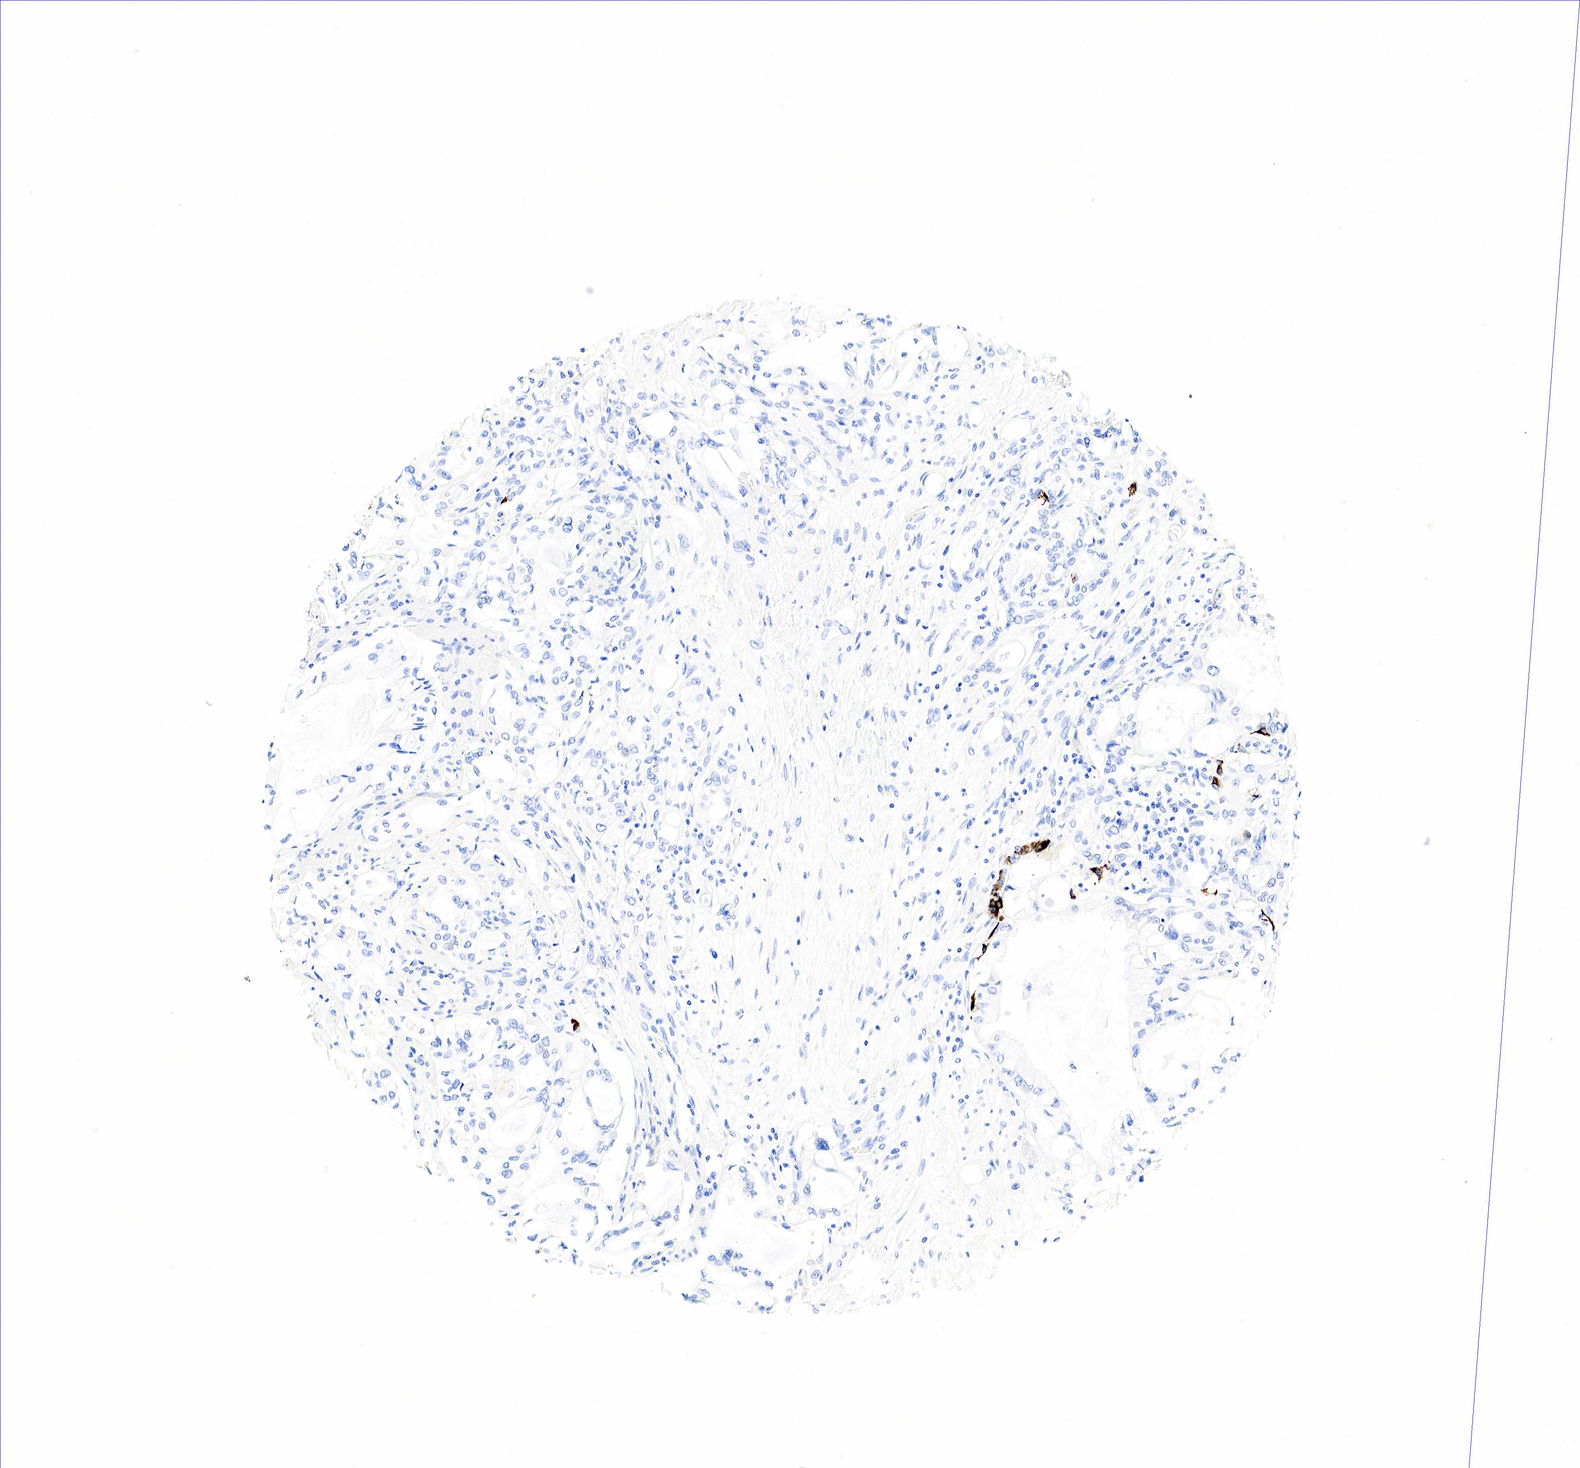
{"staining": {"intensity": "moderate", "quantity": "<25%", "location": "cytoplasmic/membranous"}, "tissue": "pancreatic cancer", "cell_type": "Tumor cells", "image_type": "cancer", "snomed": [{"axis": "morphology", "description": "Adenocarcinoma, NOS"}, {"axis": "topography", "description": "Pancreas"}], "caption": "Tumor cells exhibit low levels of moderate cytoplasmic/membranous staining in about <25% of cells in pancreatic adenocarcinoma.", "gene": "CHGA", "patient": {"sex": "female", "age": 70}}